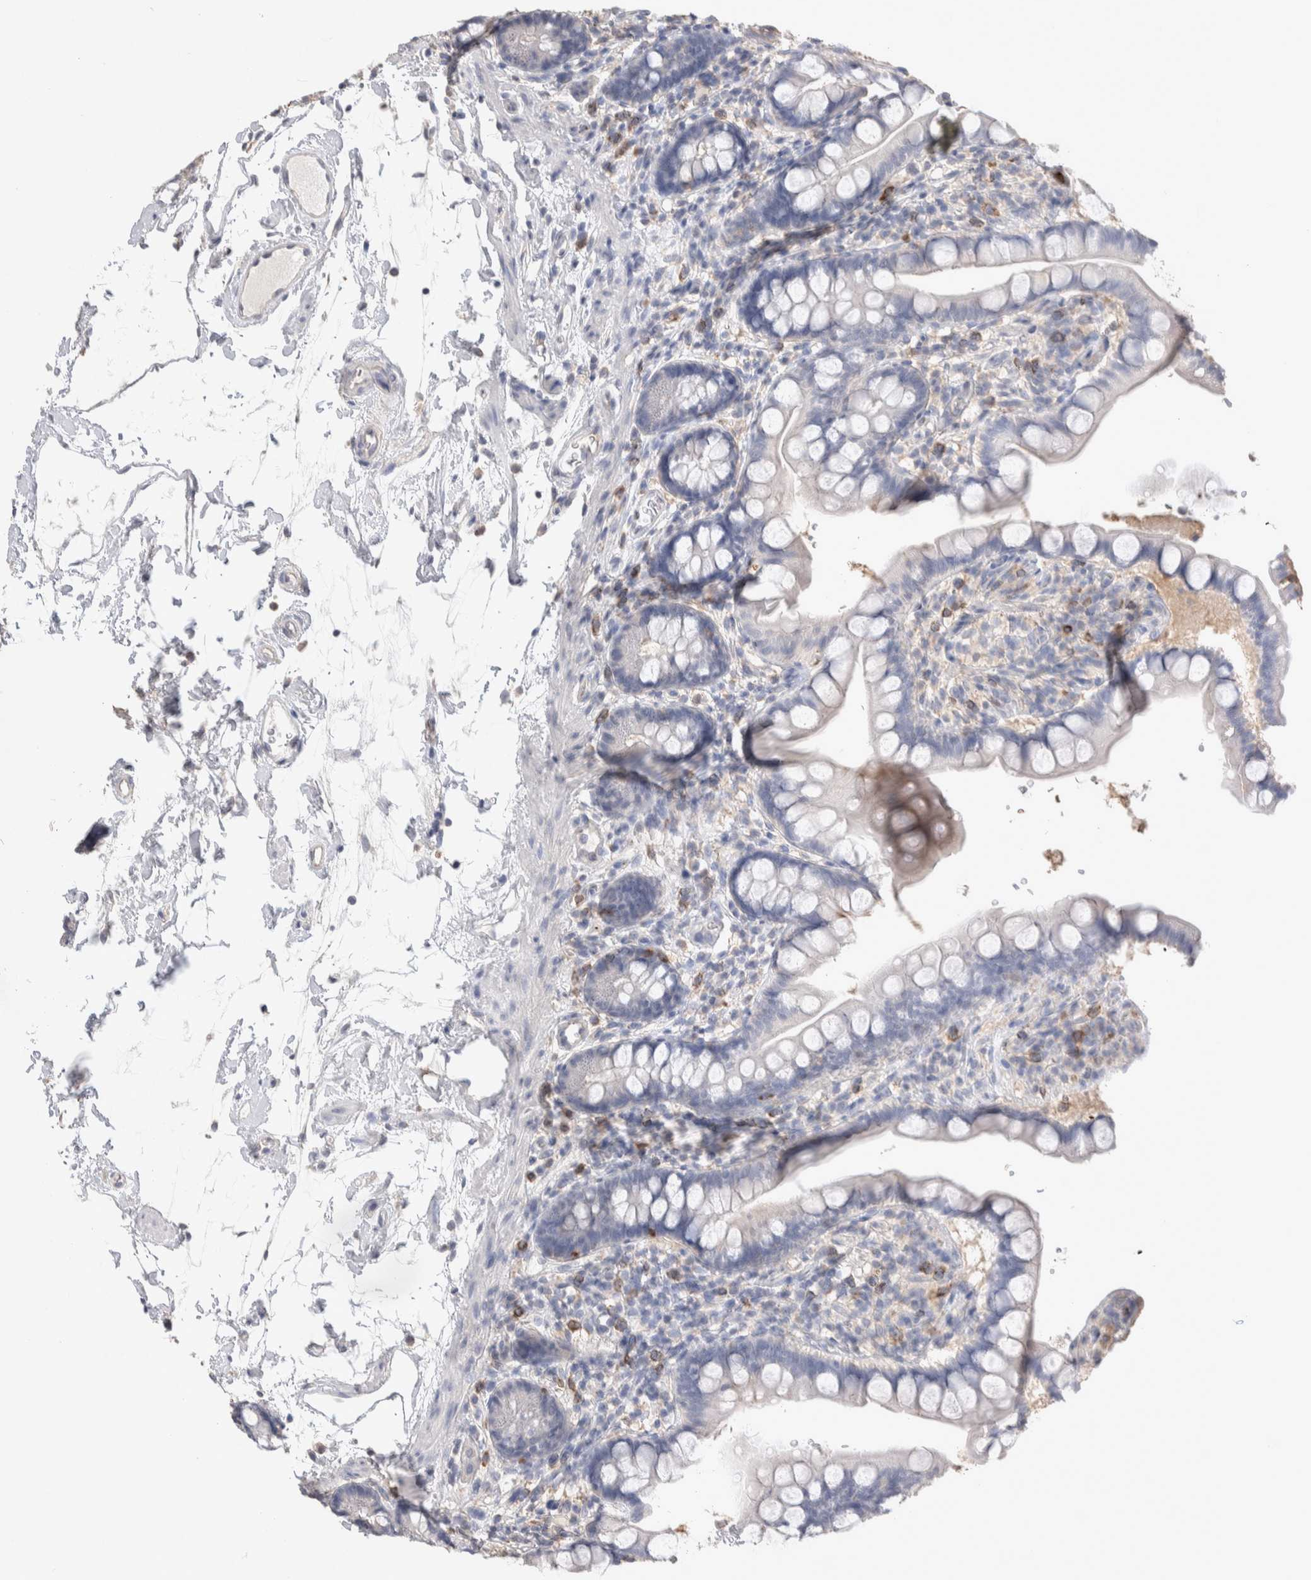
{"staining": {"intensity": "negative", "quantity": "none", "location": "none"}, "tissue": "small intestine", "cell_type": "Glandular cells", "image_type": "normal", "snomed": [{"axis": "morphology", "description": "Normal tissue, NOS"}, {"axis": "topography", "description": "Small intestine"}], "caption": "IHC of benign human small intestine shows no staining in glandular cells.", "gene": "FFAR2", "patient": {"sex": "female", "age": 84}}